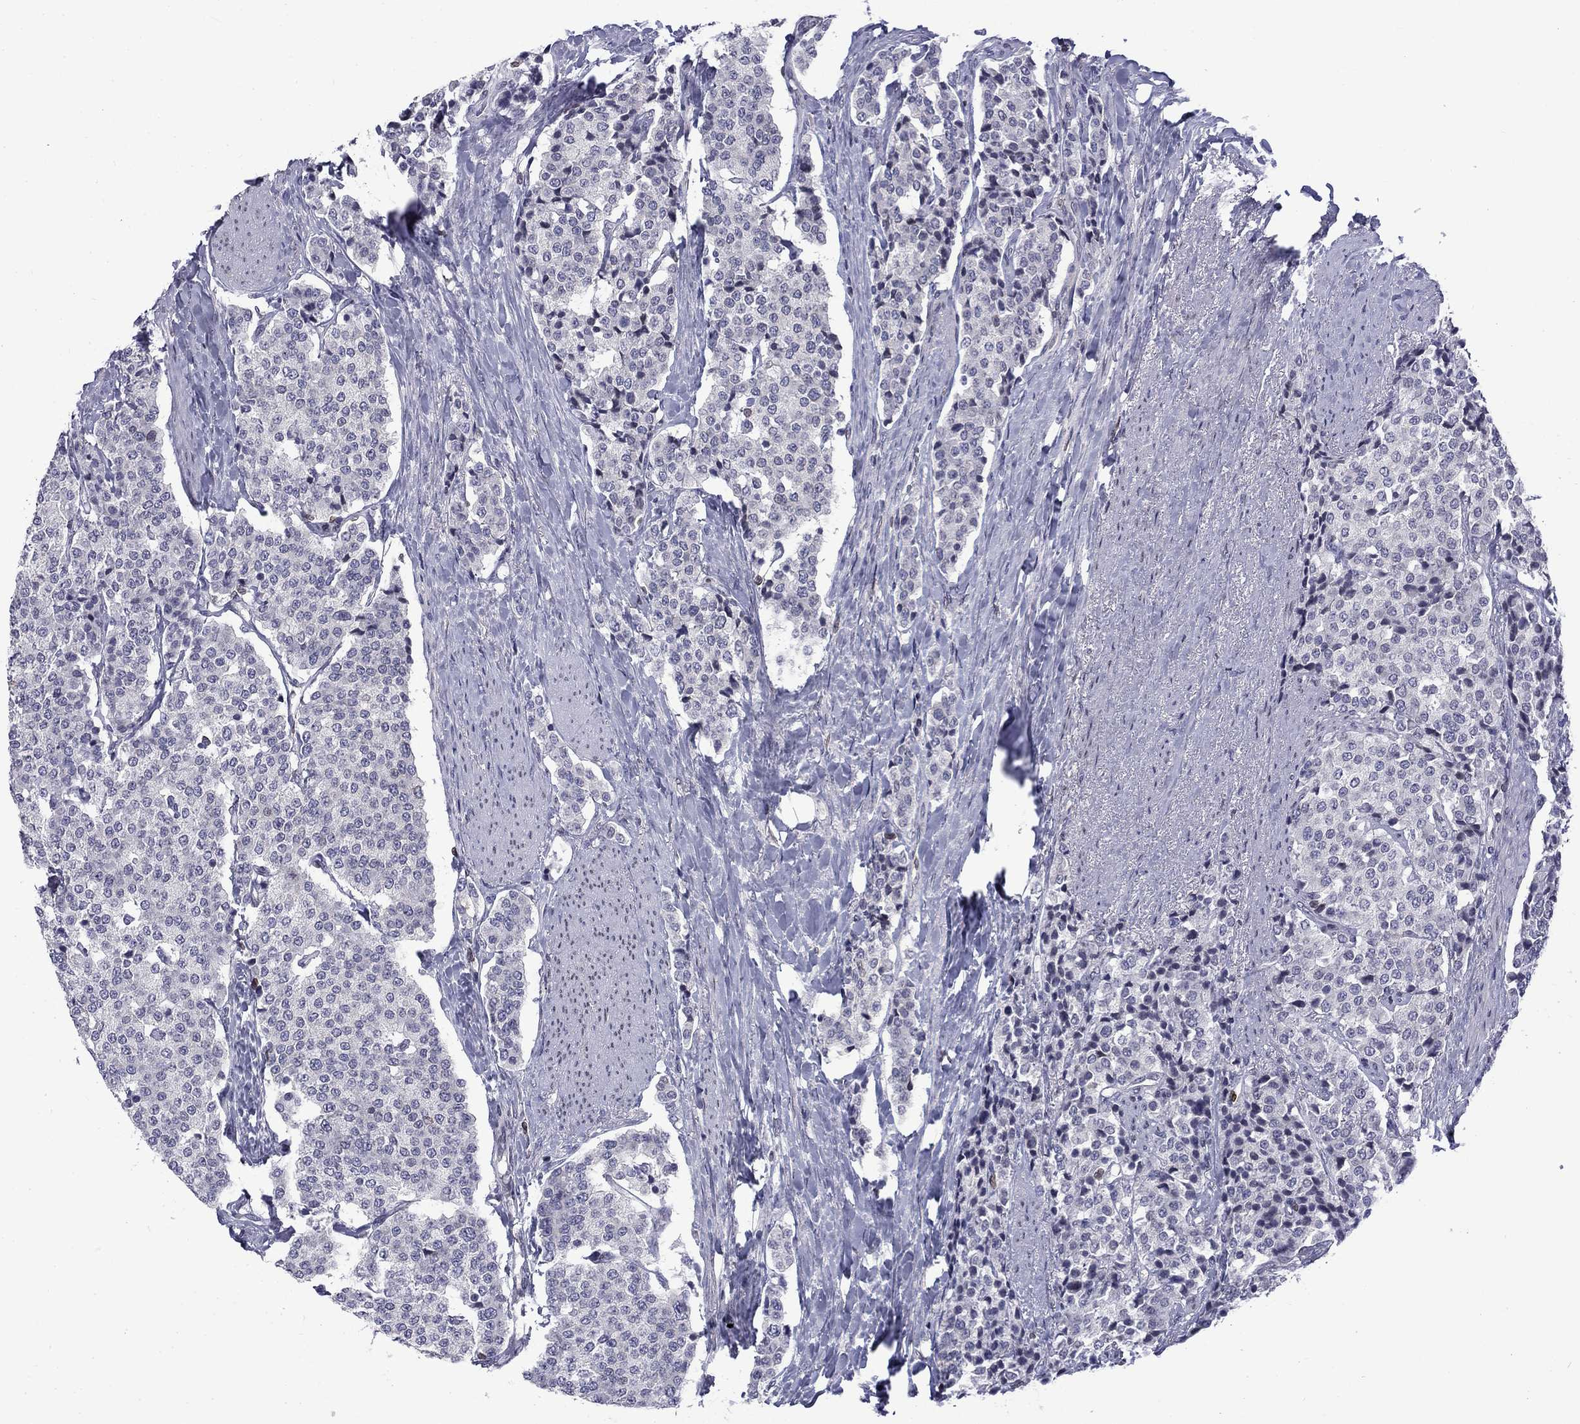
{"staining": {"intensity": "negative", "quantity": "none", "location": "none"}, "tissue": "carcinoid", "cell_type": "Tumor cells", "image_type": "cancer", "snomed": [{"axis": "morphology", "description": "Carcinoid, malignant, NOS"}, {"axis": "topography", "description": "Small intestine"}], "caption": "Immunohistochemistry (IHC) image of neoplastic tissue: carcinoid stained with DAB (3,3'-diaminobenzidine) exhibits no significant protein positivity in tumor cells.", "gene": "SLA", "patient": {"sex": "female", "age": 58}}